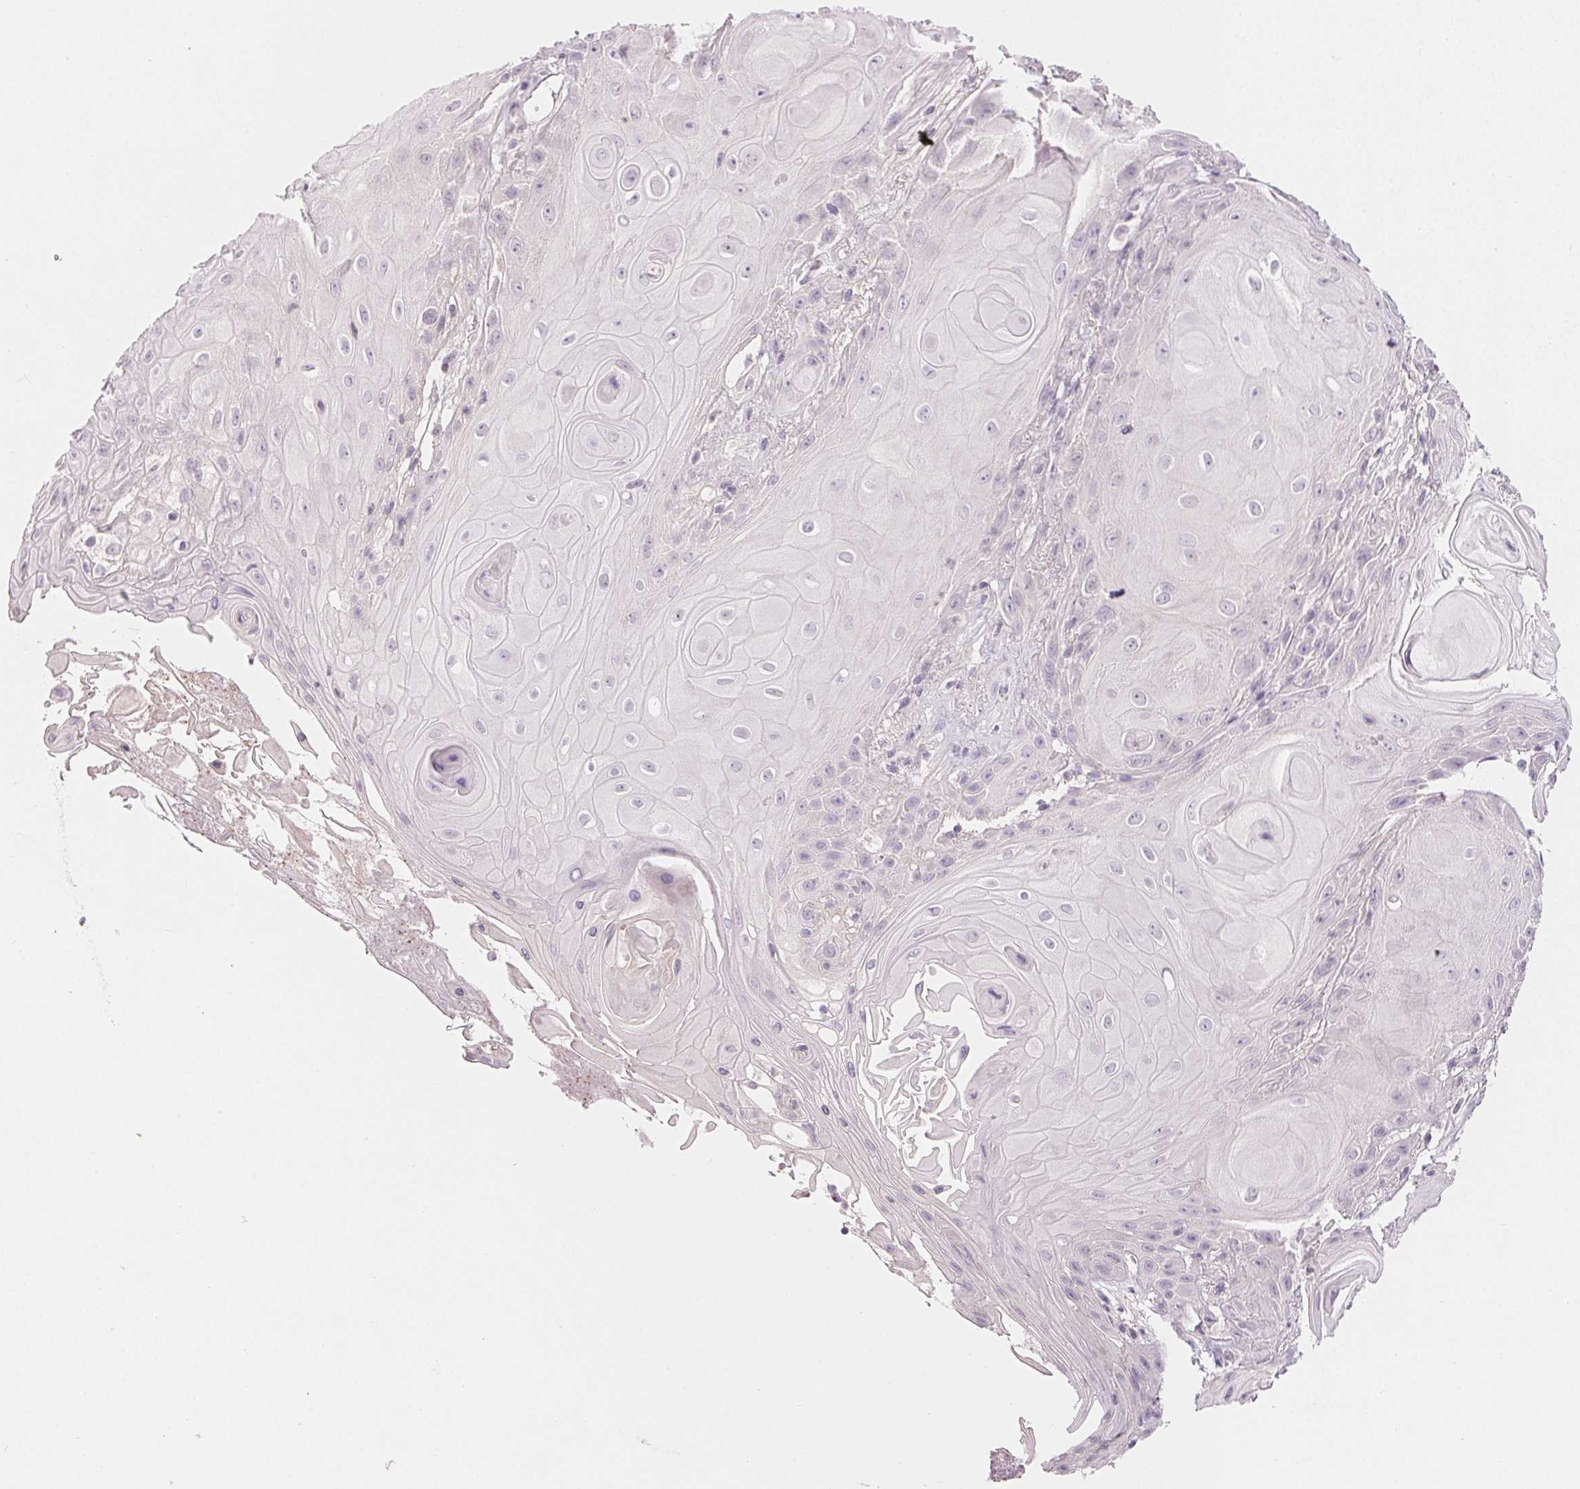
{"staining": {"intensity": "negative", "quantity": "none", "location": "none"}, "tissue": "skin cancer", "cell_type": "Tumor cells", "image_type": "cancer", "snomed": [{"axis": "morphology", "description": "Squamous cell carcinoma, NOS"}, {"axis": "topography", "description": "Skin"}], "caption": "DAB (3,3'-diaminobenzidine) immunohistochemical staining of human skin squamous cell carcinoma shows no significant positivity in tumor cells.", "gene": "SFTPD", "patient": {"sex": "male", "age": 62}}